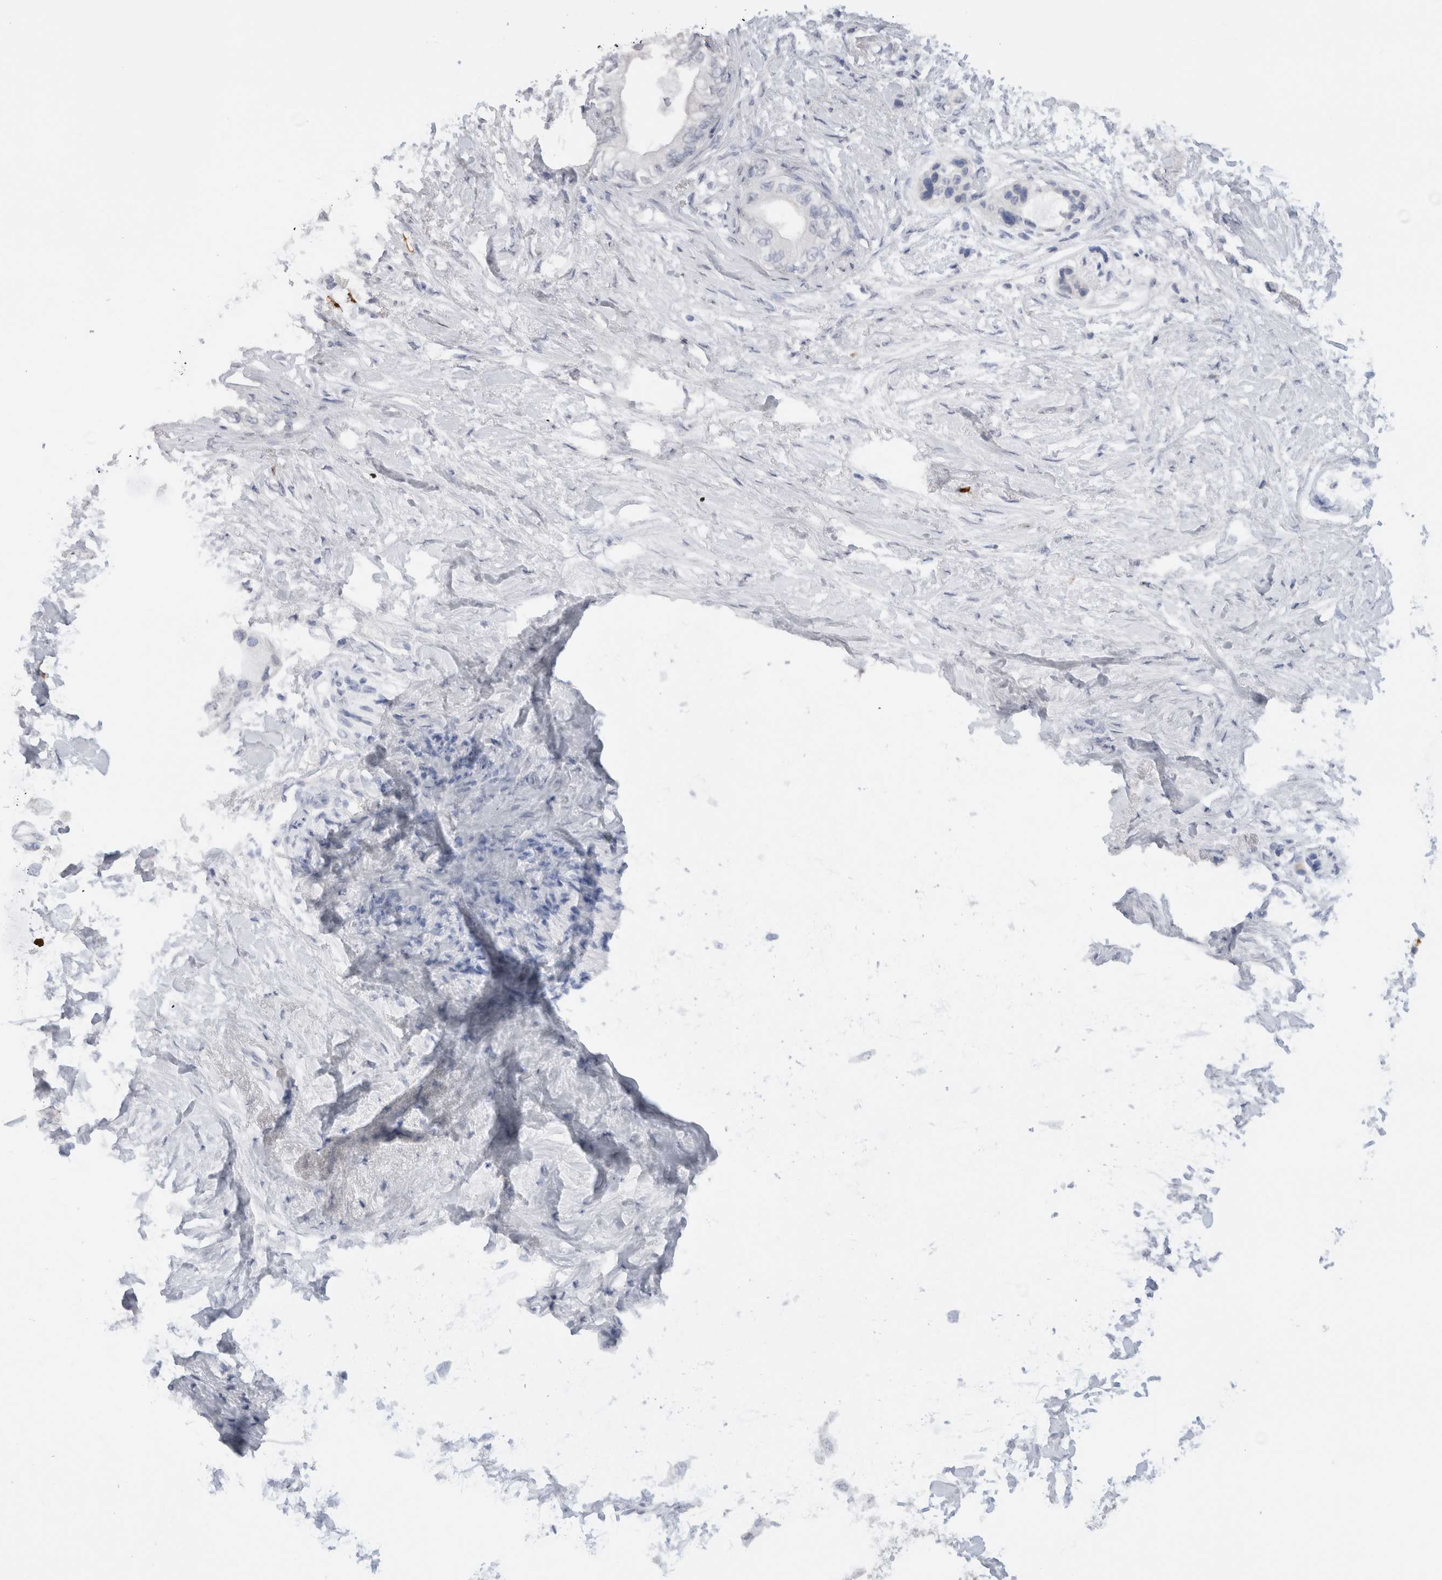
{"staining": {"intensity": "negative", "quantity": "none", "location": "none"}, "tissue": "pancreatic cancer", "cell_type": "Tumor cells", "image_type": "cancer", "snomed": [{"axis": "morphology", "description": "Normal tissue, NOS"}, {"axis": "morphology", "description": "Adenocarcinoma, NOS"}, {"axis": "topography", "description": "Pancreas"}, {"axis": "topography", "description": "Duodenum"}], "caption": "Immunohistochemistry of pancreatic adenocarcinoma demonstrates no staining in tumor cells. The staining was performed using DAB to visualize the protein expression in brown, while the nuclei were stained in blue with hematoxylin (Magnification: 20x).", "gene": "LAMP3", "patient": {"sex": "female", "age": 60}}